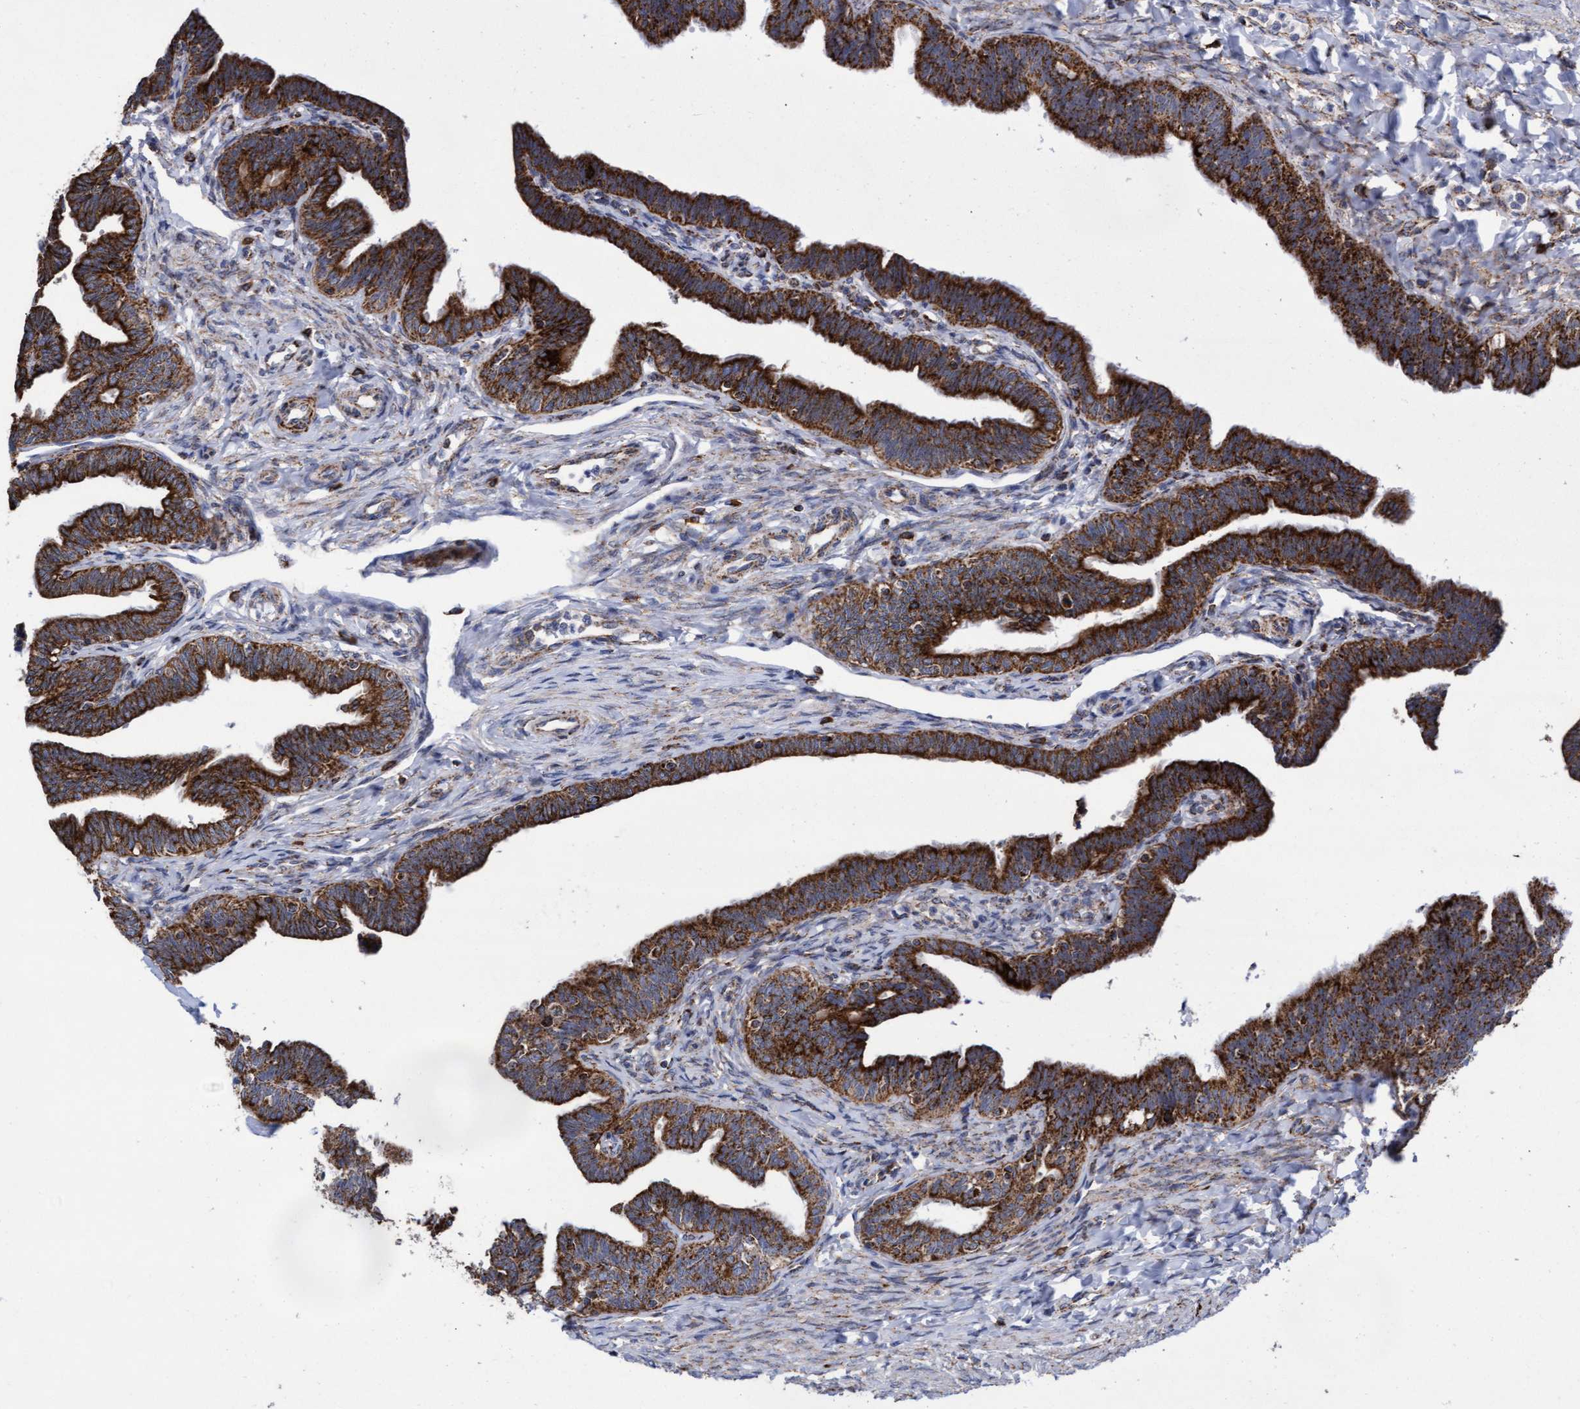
{"staining": {"intensity": "strong", "quantity": ">75%", "location": "cytoplasmic/membranous"}, "tissue": "fallopian tube", "cell_type": "Glandular cells", "image_type": "normal", "snomed": [{"axis": "morphology", "description": "Normal tissue, NOS"}, {"axis": "topography", "description": "Fallopian tube"}, {"axis": "topography", "description": "Ovary"}], "caption": "A photomicrograph of human fallopian tube stained for a protein exhibits strong cytoplasmic/membranous brown staining in glandular cells. (Brightfield microscopy of DAB IHC at high magnification).", "gene": "MRPL38", "patient": {"sex": "female", "age": 23}}